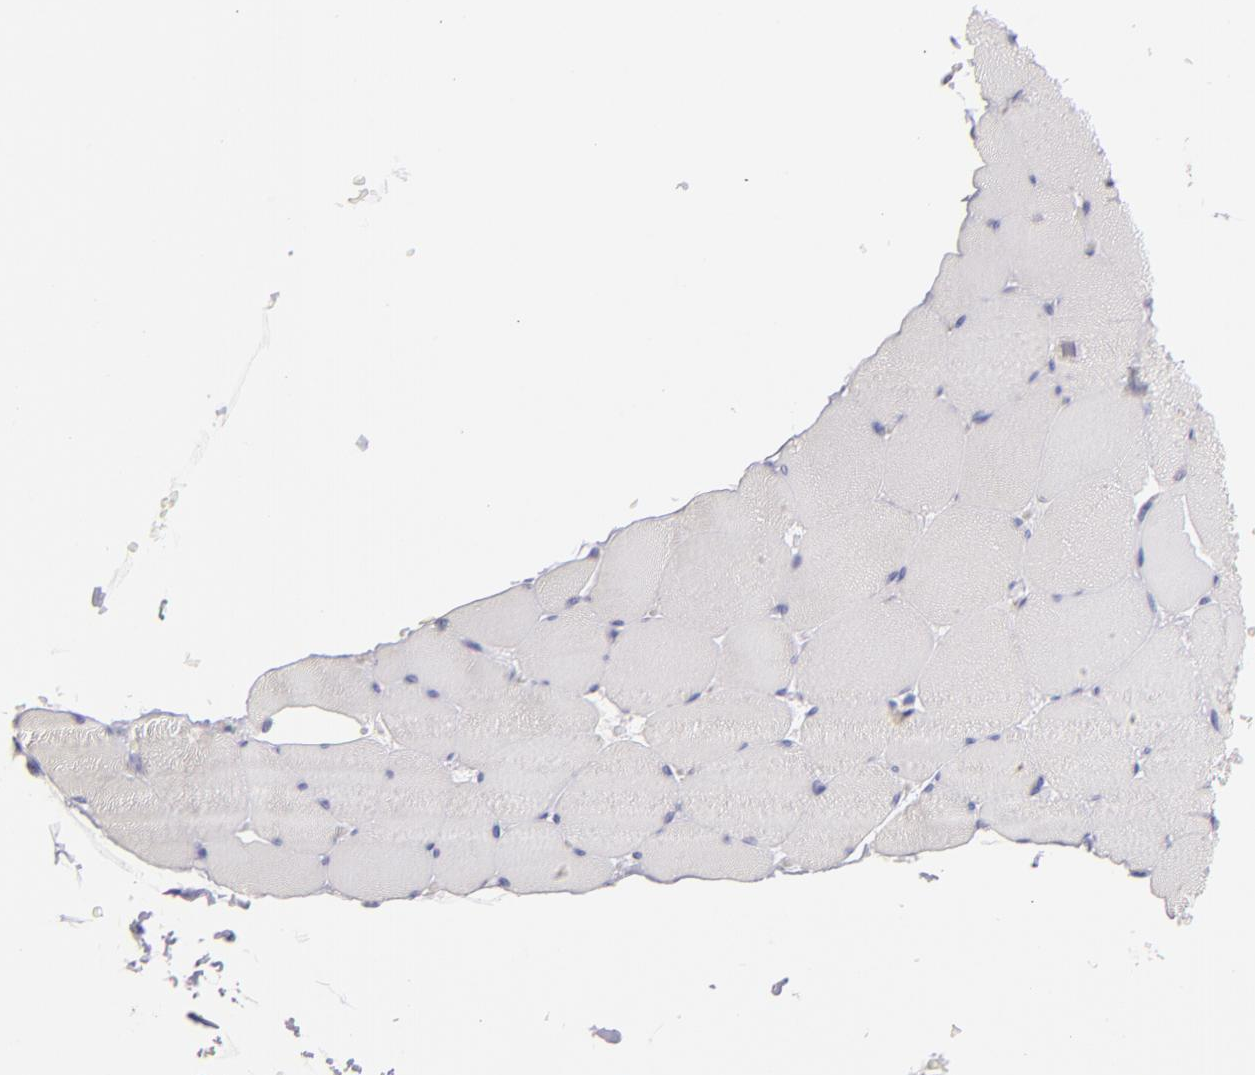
{"staining": {"intensity": "weak", "quantity": "25%-75%", "location": "cytoplasmic/membranous"}, "tissue": "skeletal muscle", "cell_type": "Myocytes", "image_type": "normal", "snomed": [{"axis": "morphology", "description": "Normal tissue, NOS"}, {"axis": "topography", "description": "Skeletal muscle"}], "caption": "The immunohistochemical stain shows weak cytoplasmic/membranous expression in myocytes of benign skeletal muscle. (brown staining indicates protein expression, while blue staining denotes nuclei).", "gene": "CD83", "patient": {"sex": "male", "age": 62}}